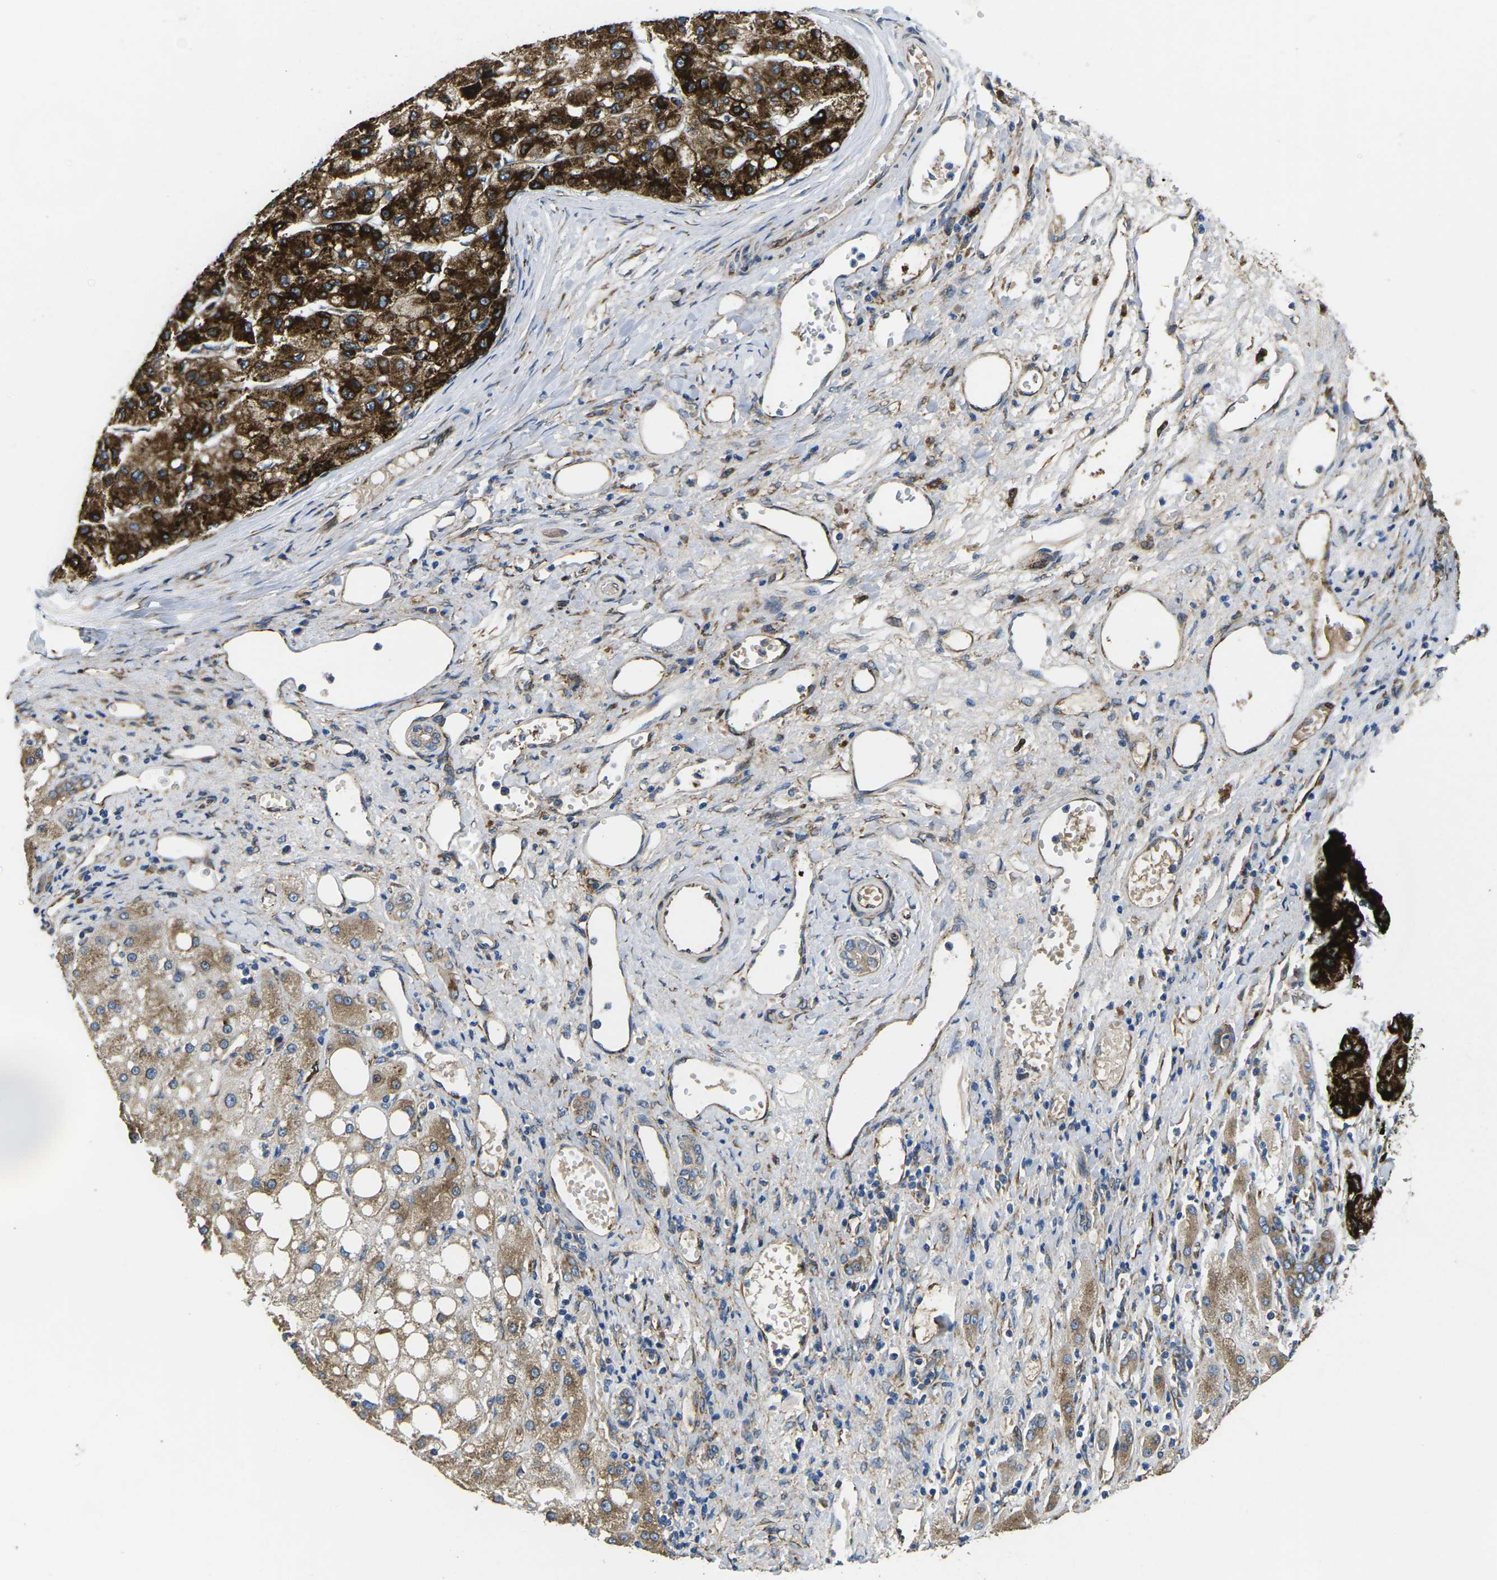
{"staining": {"intensity": "strong", "quantity": ">75%", "location": "cytoplasmic/membranous"}, "tissue": "liver cancer", "cell_type": "Tumor cells", "image_type": "cancer", "snomed": [{"axis": "morphology", "description": "Carcinoma, Hepatocellular, NOS"}, {"axis": "topography", "description": "Liver"}], "caption": "IHC histopathology image of human liver cancer stained for a protein (brown), which displays high levels of strong cytoplasmic/membranous positivity in approximately >75% of tumor cells.", "gene": "PDZD8", "patient": {"sex": "male", "age": 80}}